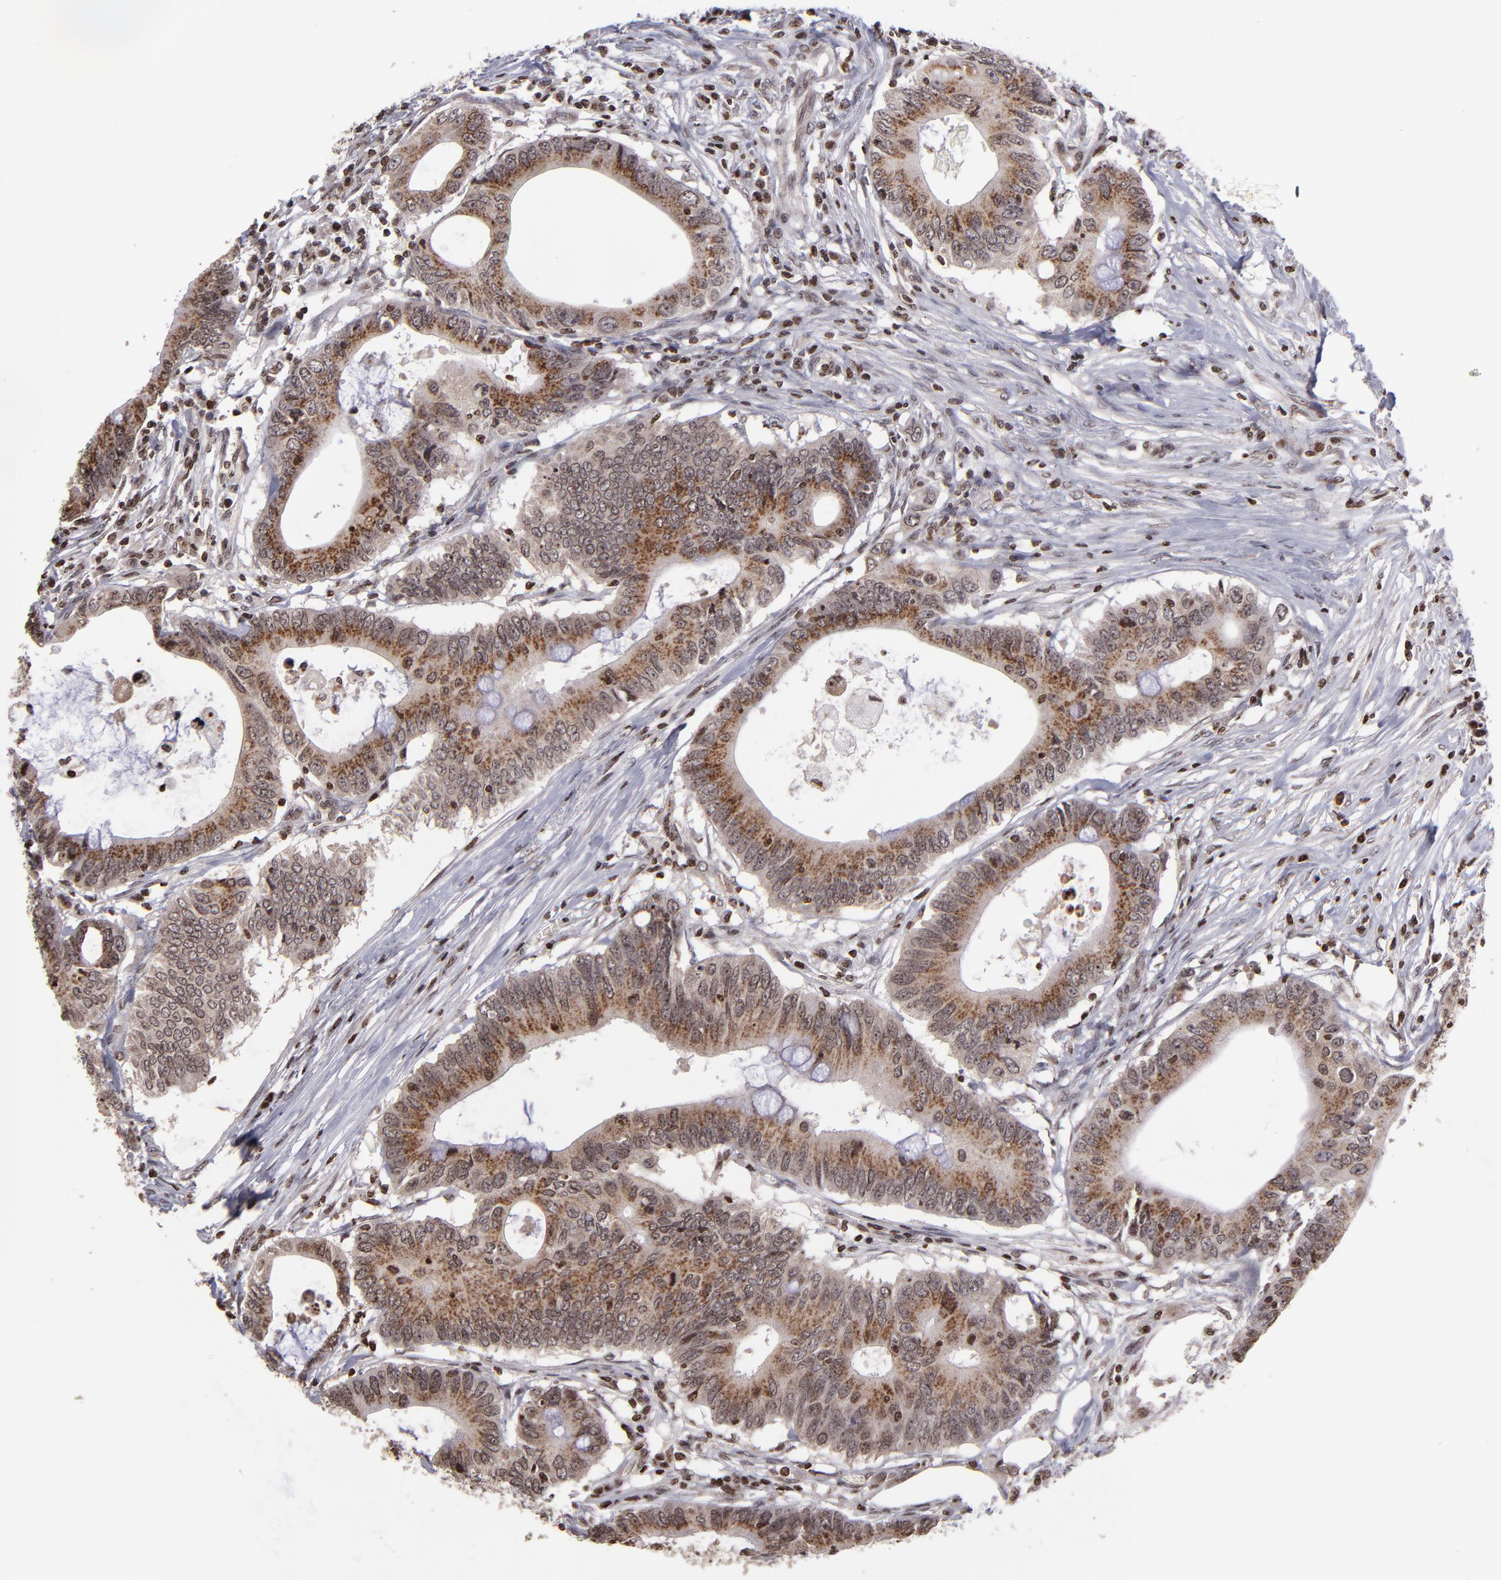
{"staining": {"intensity": "moderate", "quantity": ">75%", "location": "cytoplasmic/membranous,nuclear"}, "tissue": "colorectal cancer", "cell_type": "Tumor cells", "image_type": "cancer", "snomed": [{"axis": "morphology", "description": "Adenocarcinoma, NOS"}, {"axis": "topography", "description": "Colon"}], "caption": "Colorectal adenocarcinoma stained with a protein marker shows moderate staining in tumor cells.", "gene": "CSDC2", "patient": {"sex": "male", "age": 71}}